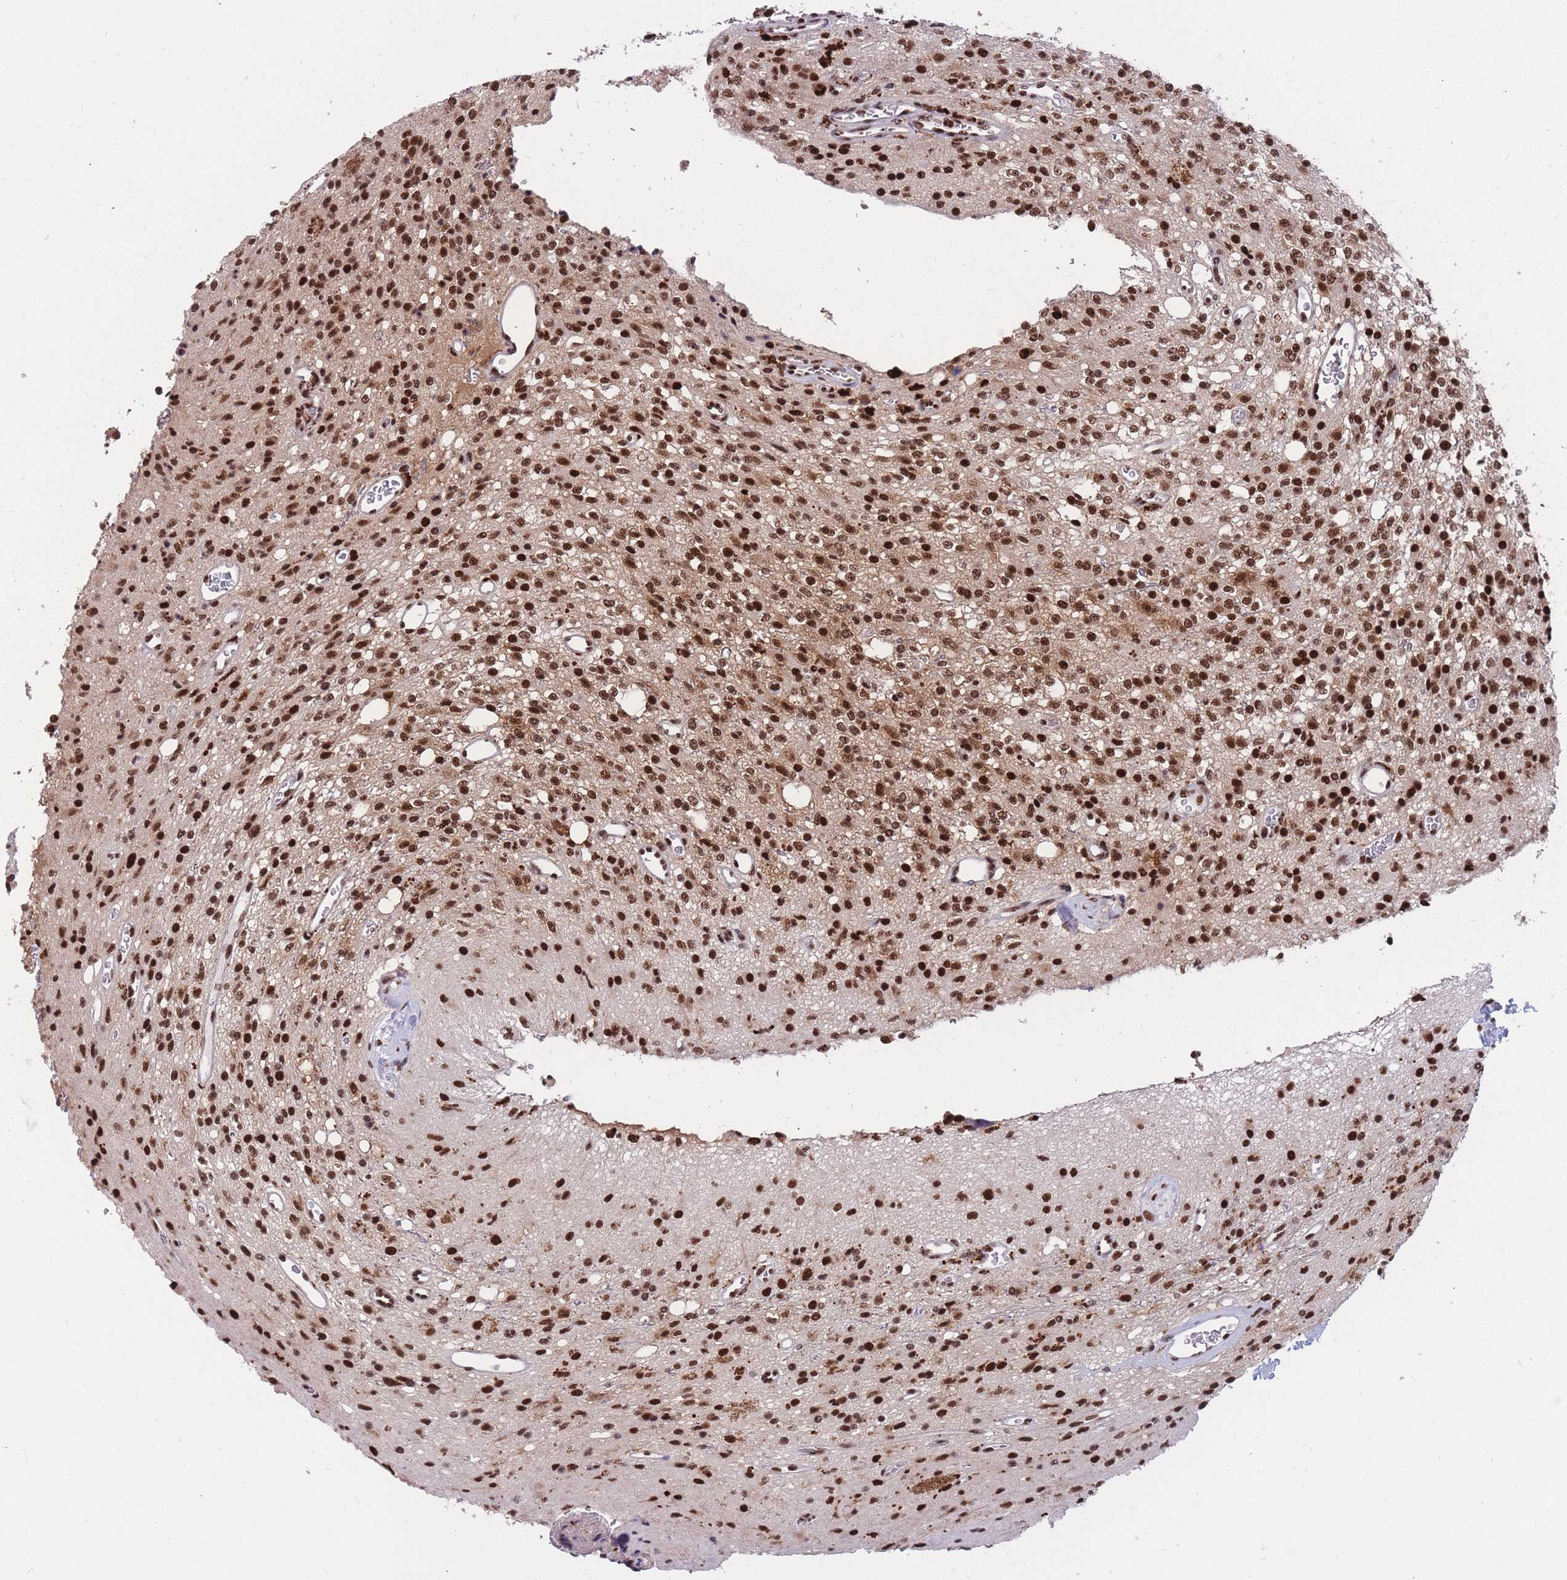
{"staining": {"intensity": "strong", "quantity": ">75%", "location": "nuclear"}, "tissue": "glioma", "cell_type": "Tumor cells", "image_type": "cancer", "snomed": [{"axis": "morphology", "description": "Glioma, malignant, High grade"}, {"axis": "topography", "description": "Brain"}], "caption": "Immunohistochemical staining of malignant glioma (high-grade) shows strong nuclear protein staining in approximately >75% of tumor cells. Nuclei are stained in blue.", "gene": "PRPF19", "patient": {"sex": "male", "age": 34}}